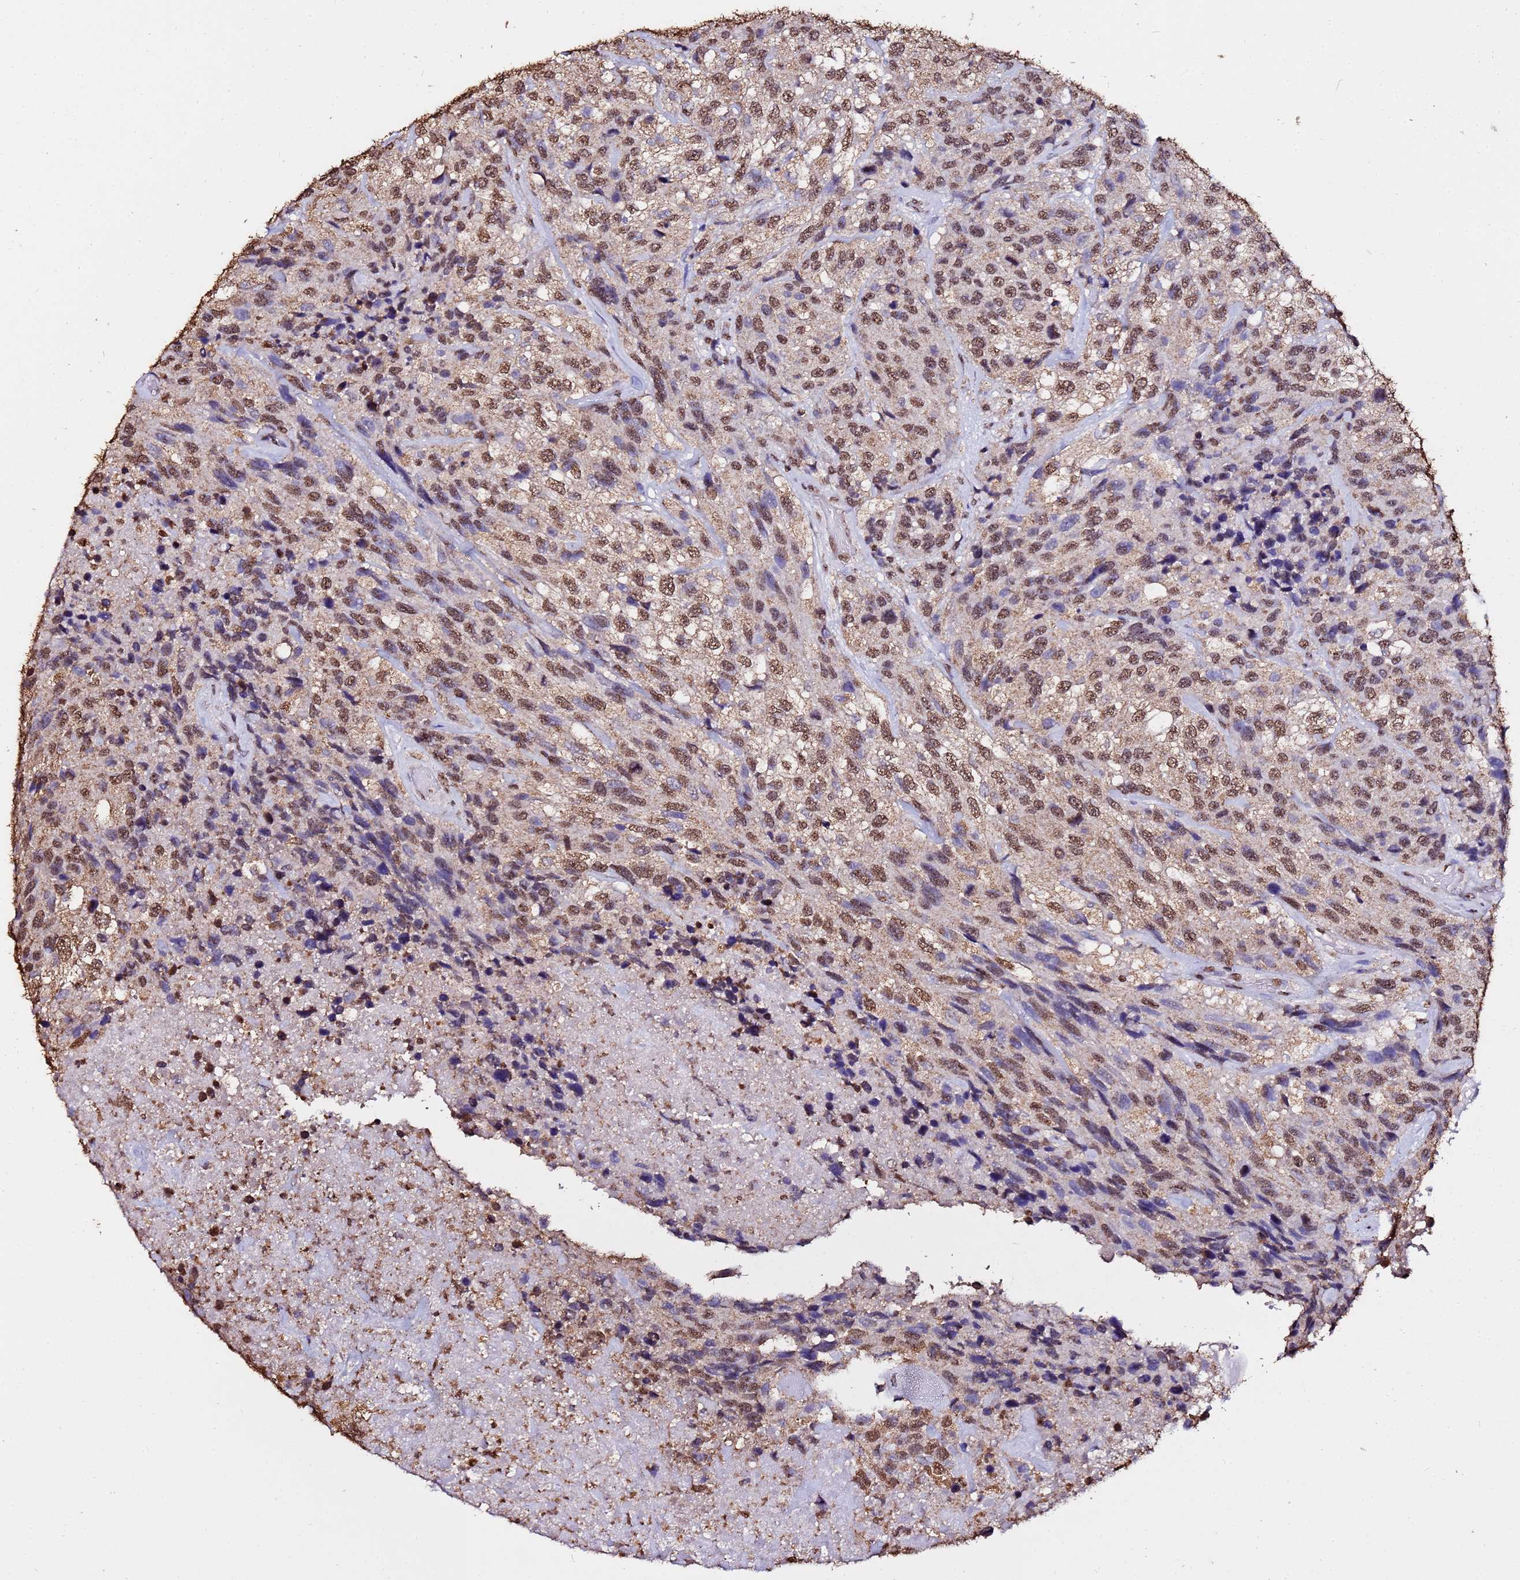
{"staining": {"intensity": "moderate", "quantity": ">75%", "location": "nuclear"}, "tissue": "urothelial cancer", "cell_type": "Tumor cells", "image_type": "cancer", "snomed": [{"axis": "morphology", "description": "Urothelial carcinoma, High grade"}, {"axis": "topography", "description": "Urinary bladder"}], "caption": "Immunohistochemistry of human urothelial cancer exhibits medium levels of moderate nuclear expression in about >75% of tumor cells. The staining was performed using DAB (3,3'-diaminobenzidine), with brown indicating positive protein expression. Nuclei are stained blue with hematoxylin.", "gene": "TRIP6", "patient": {"sex": "female", "age": 70}}